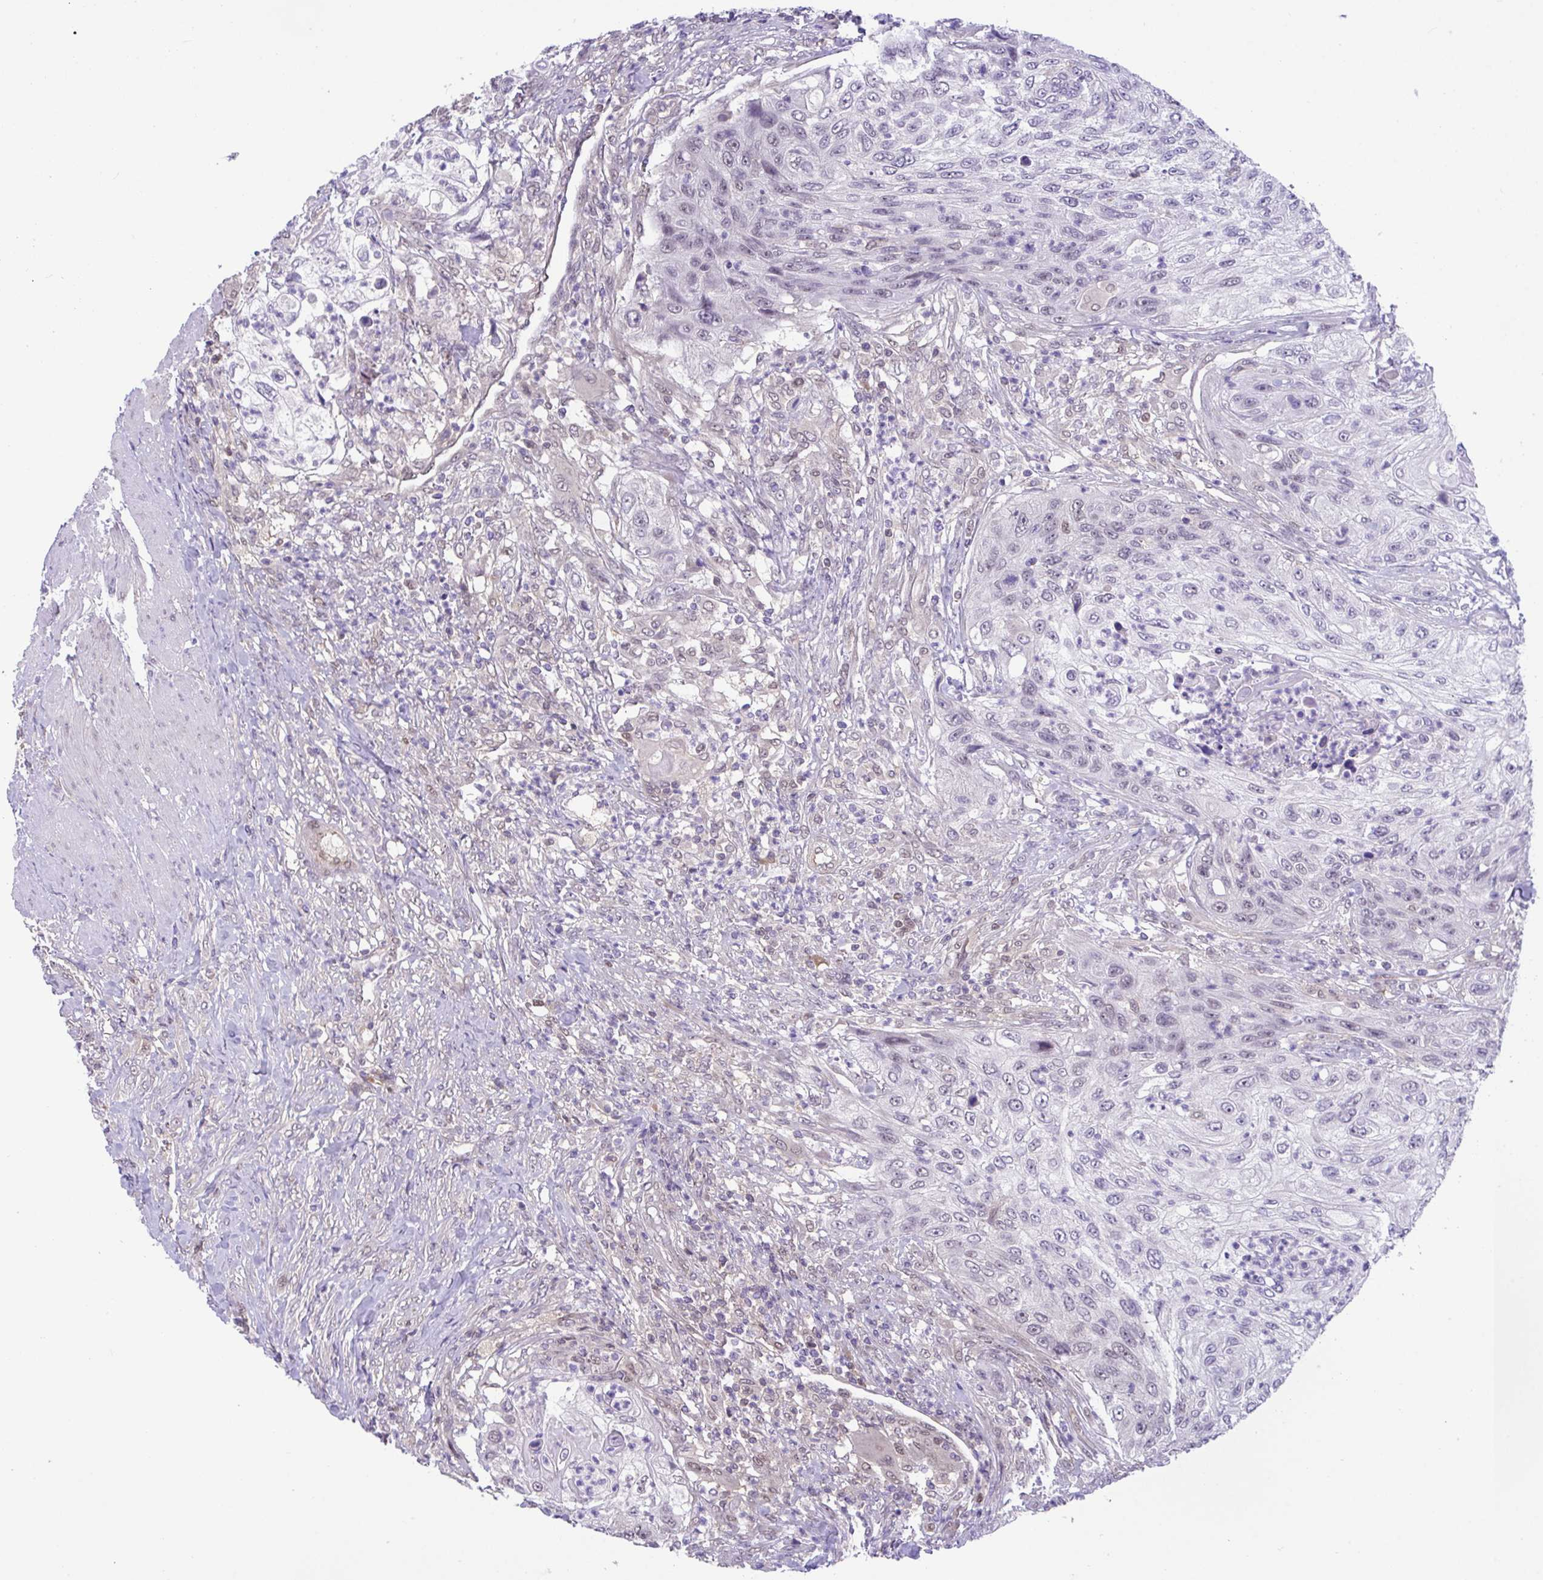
{"staining": {"intensity": "negative", "quantity": "none", "location": "none"}, "tissue": "urothelial cancer", "cell_type": "Tumor cells", "image_type": "cancer", "snomed": [{"axis": "morphology", "description": "Urothelial carcinoma, High grade"}, {"axis": "topography", "description": "Urinary bladder"}], "caption": "High power microscopy image of an IHC image of urothelial cancer, revealing no significant staining in tumor cells.", "gene": "ZNF444", "patient": {"sex": "female", "age": 60}}